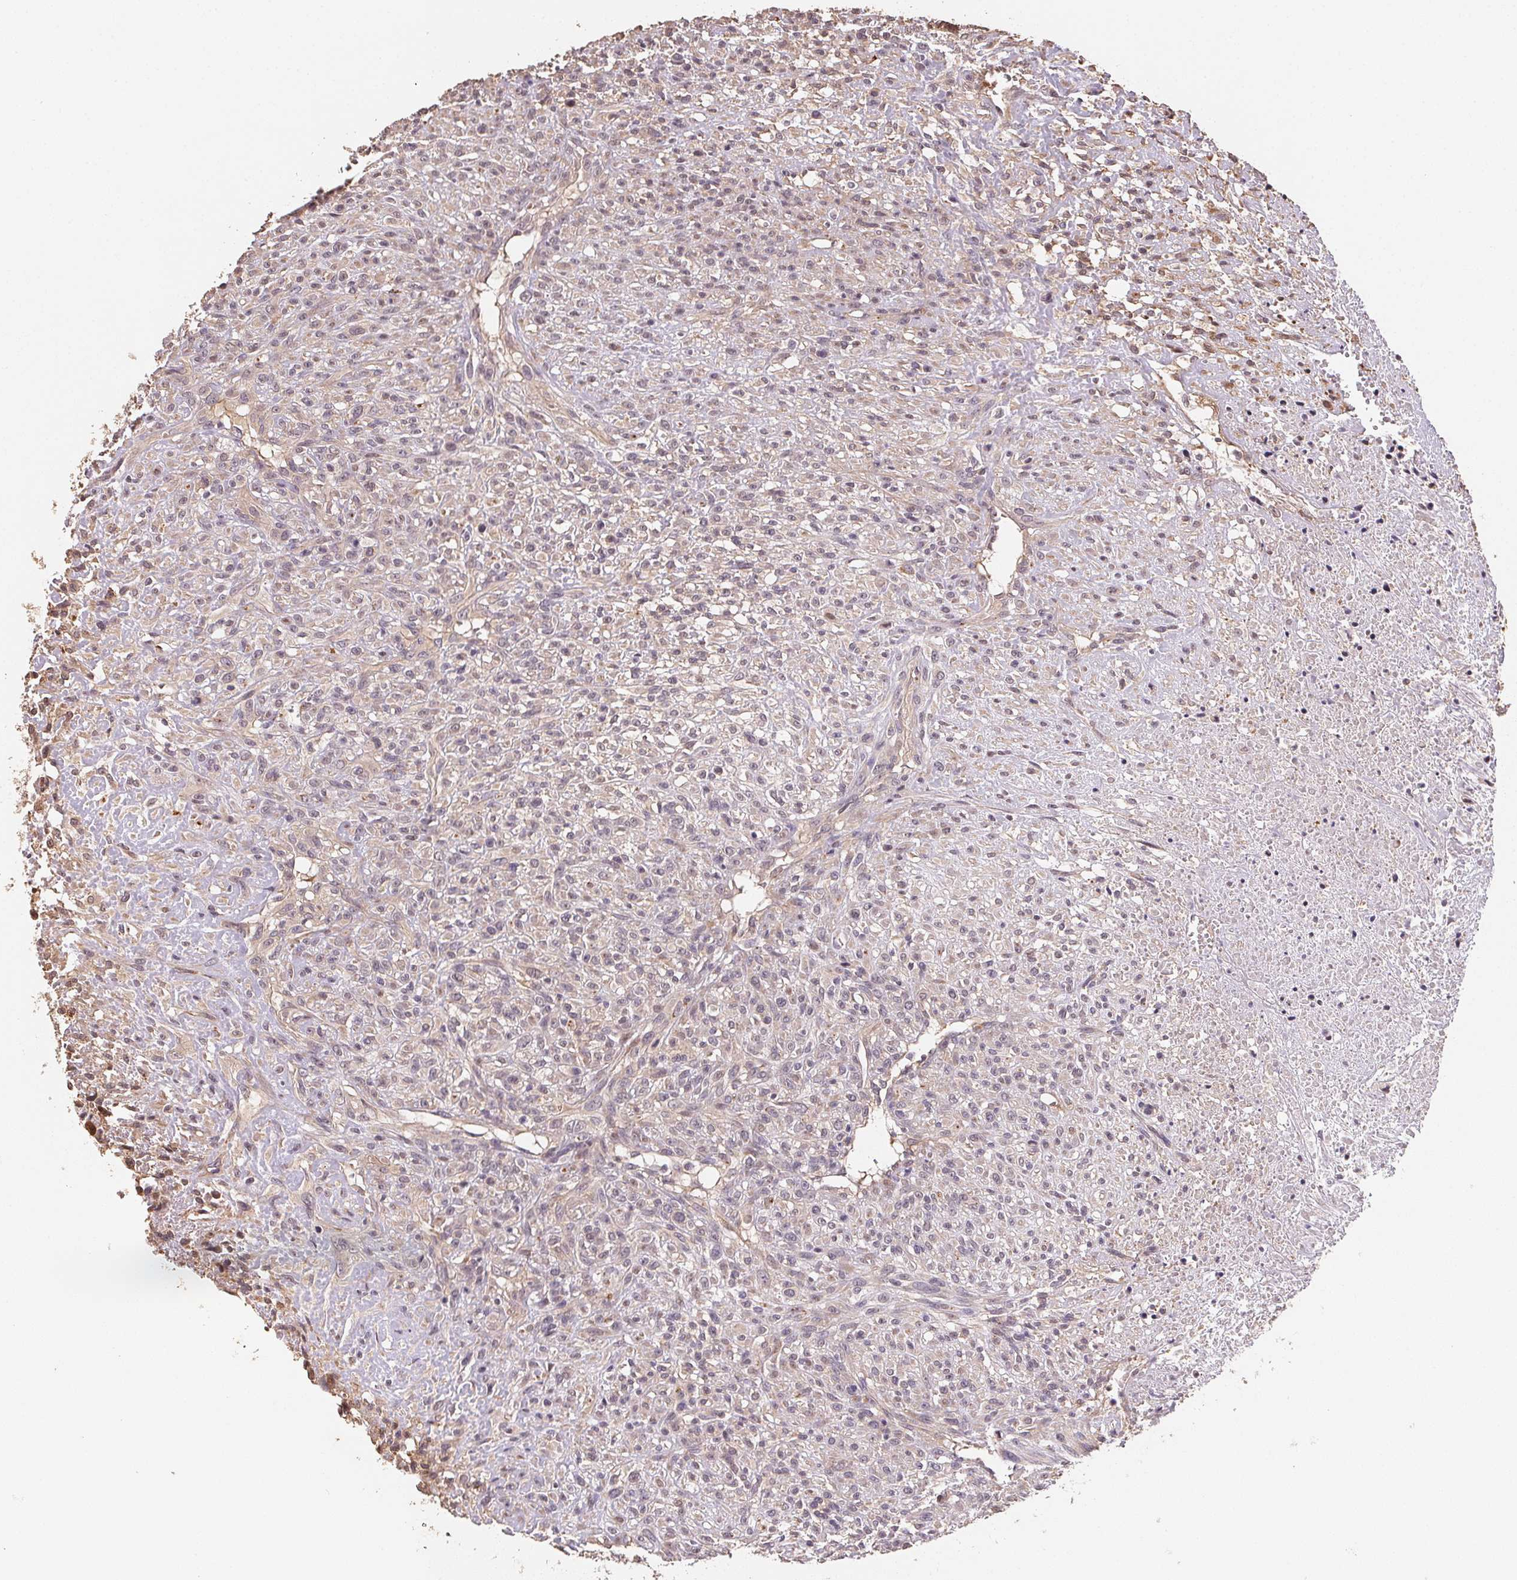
{"staining": {"intensity": "negative", "quantity": "none", "location": "none"}, "tissue": "renal cancer", "cell_type": "Tumor cells", "image_type": "cancer", "snomed": [{"axis": "morphology", "description": "Adenocarcinoma, NOS"}, {"axis": "topography", "description": "Kidney"}], "caption": "Tumor cells are negative for brown protein staining in renal cancer.", "gene": "TMEM222", "patient": {"sex": "male", "age": 58}}